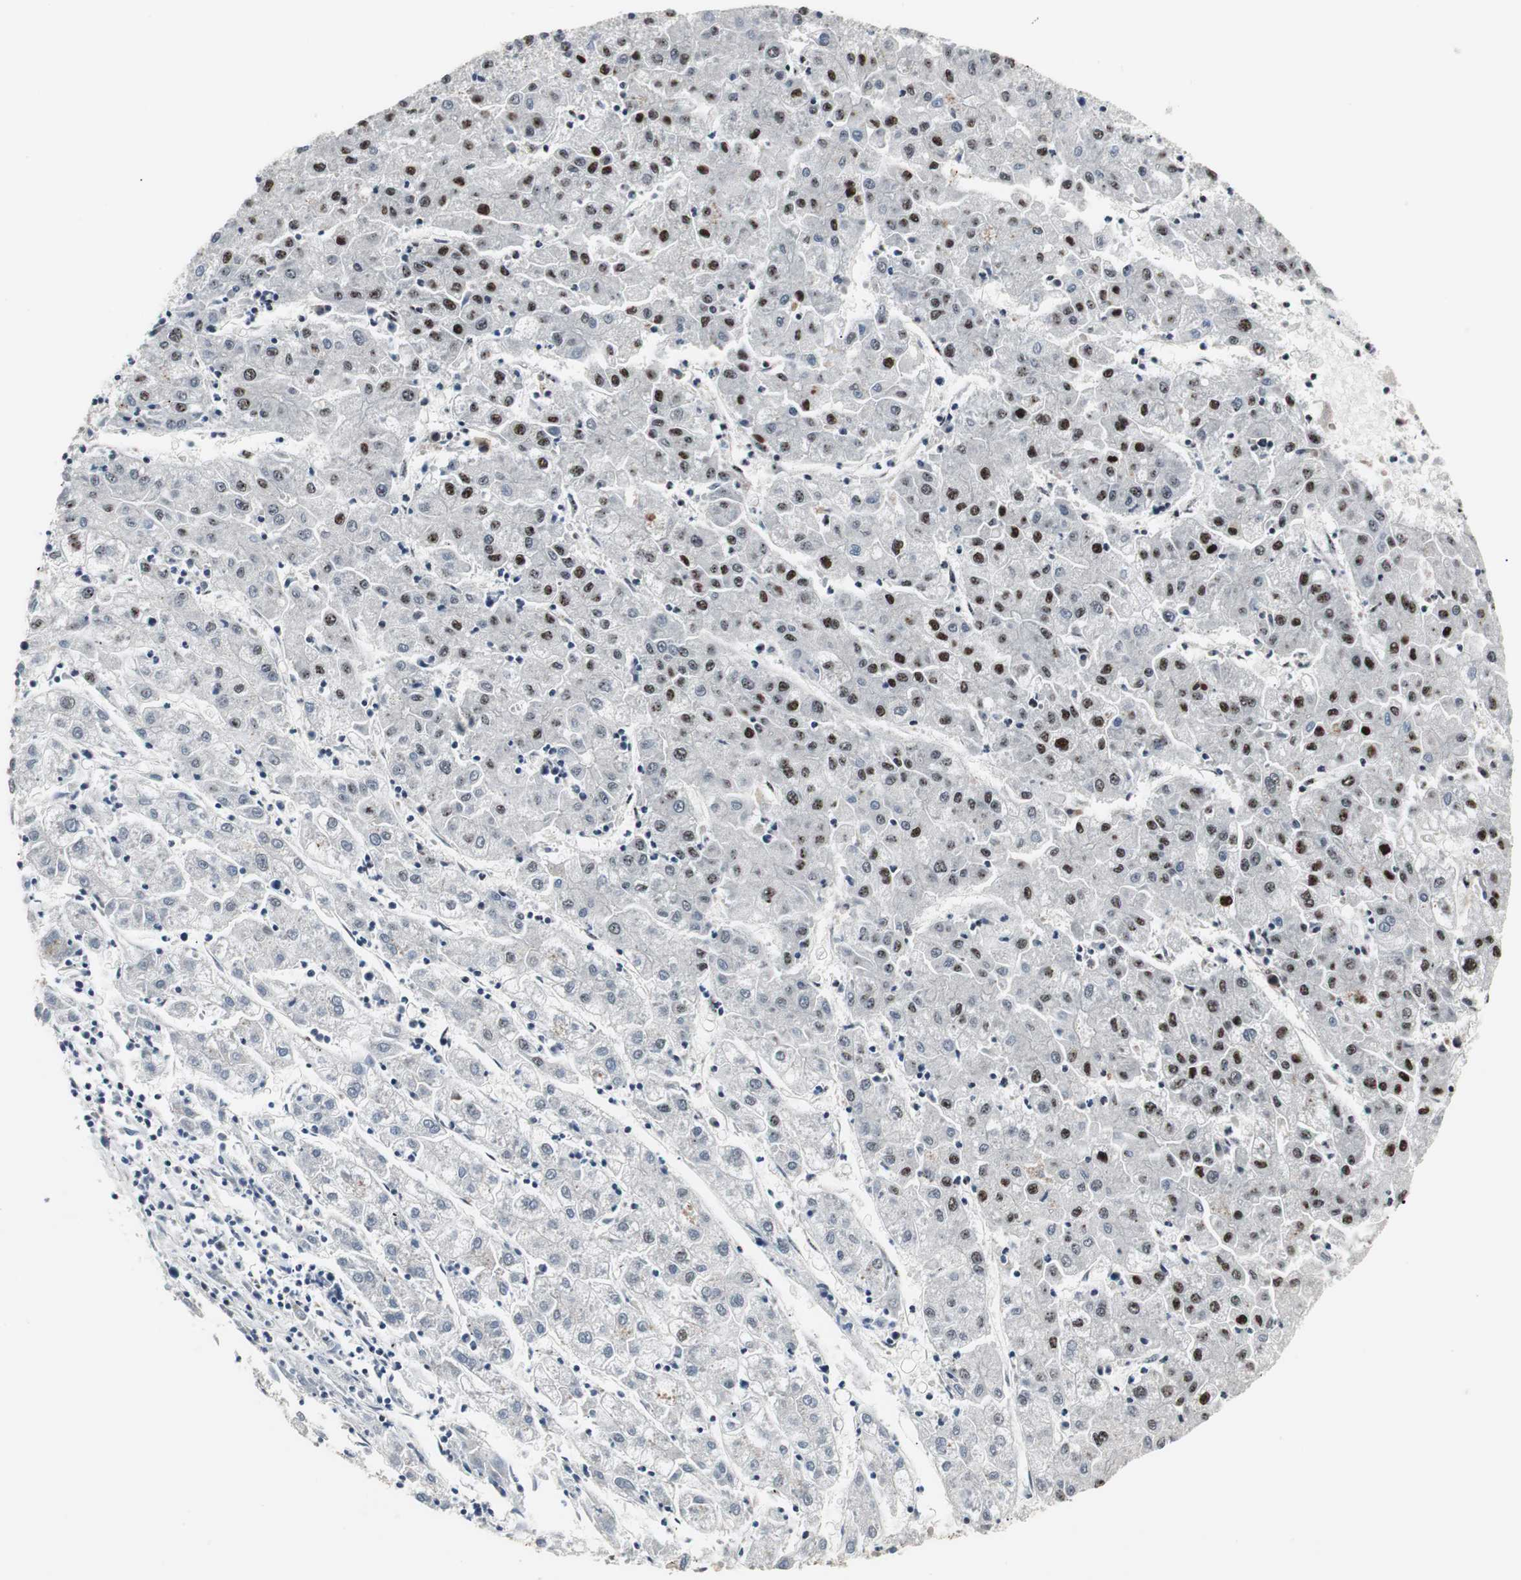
{"staining": {"intensity": "strong", "quantity": "25%-75%", "location": "nuclear"}, "tissue": "liver cancer", "cell_type": "Tumor cells", "image_type": "cancer", "snomed": [{"axis": "morphology", "description": "Carcinoma, Hepatocellular, NOS"}, {"axis": "topography", "description": "Liver"}], "caption": "Human hepatocellular carcinoma (liver) stained with a protein marker shows strong staining in tumor cells.", "gene": "GRK2", "patient": {"sex": "male", "age": 72}}